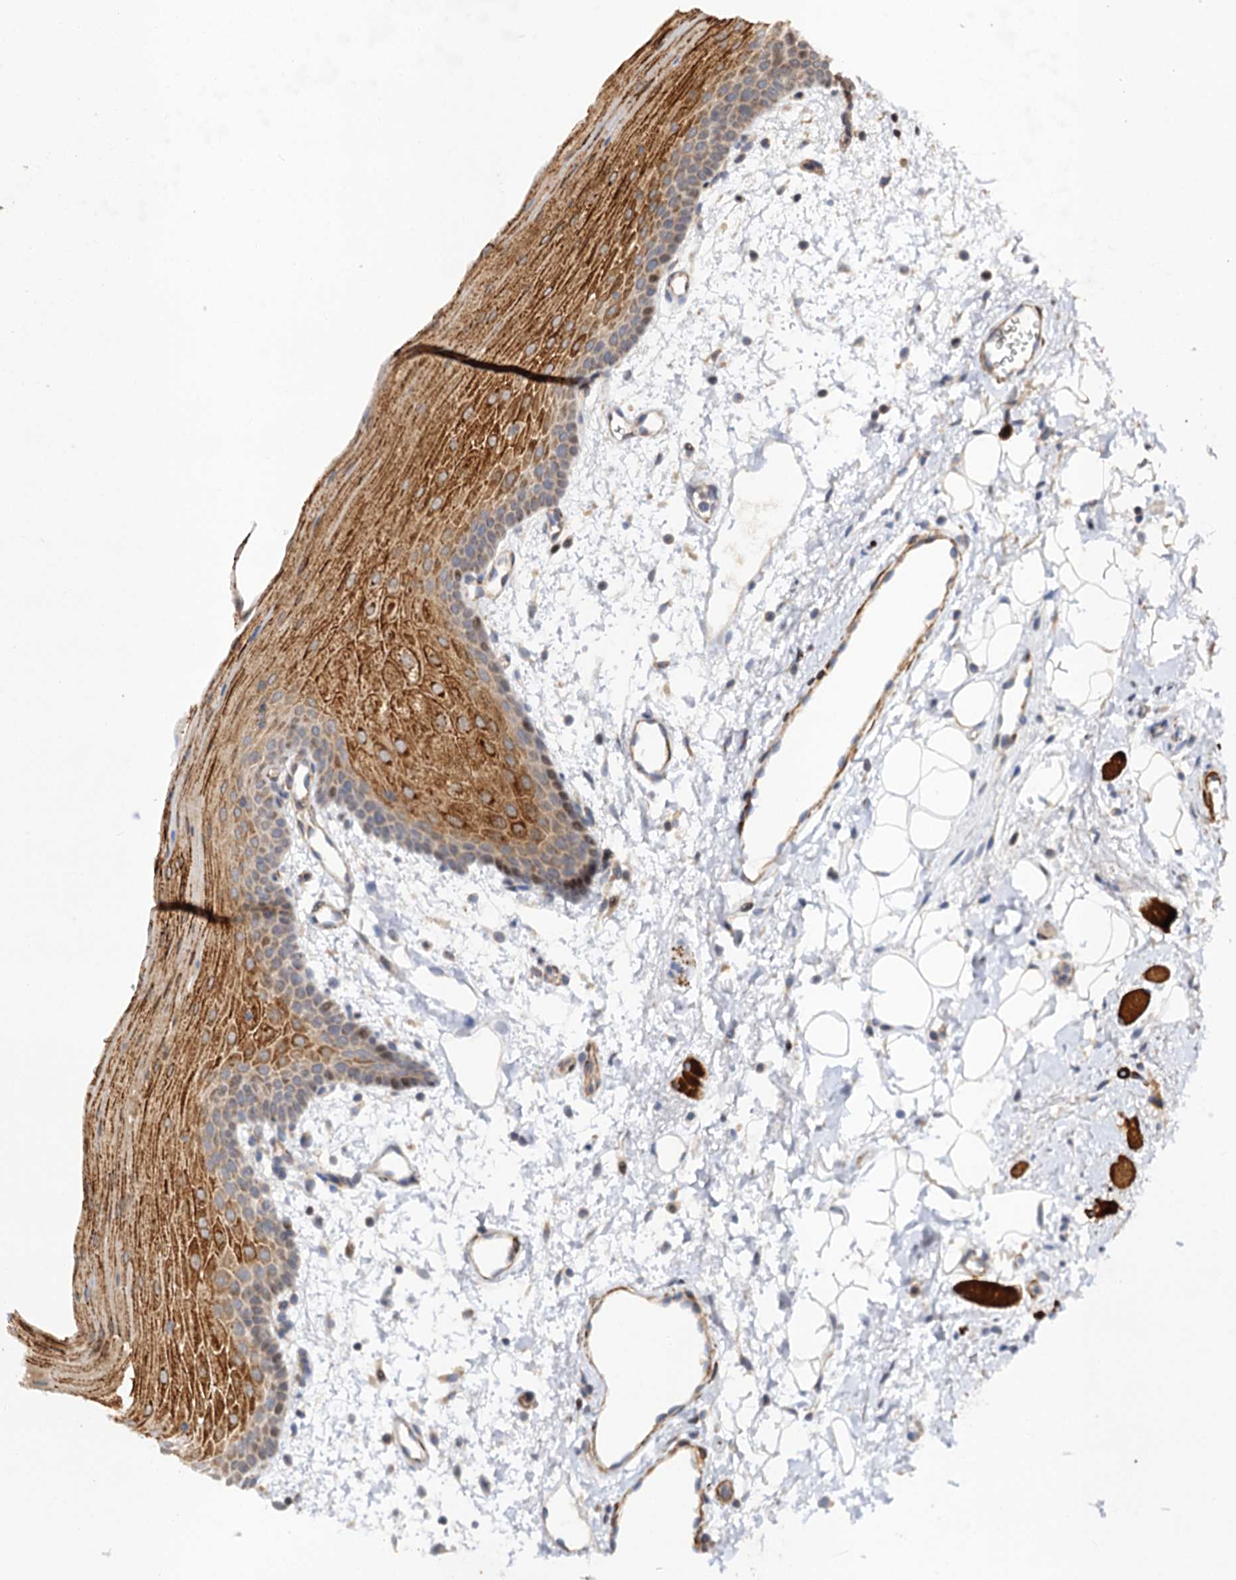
{"staining": {"intensity": "moderate", "quantity": "25%-75%", "location": "cytoplasmic/membranous"}, "tissue": "oral mucosa", "cell_type": "Squamous epithelial cells", "image_type": "normal", "snomed": [{"axis": "morphology", "description": "Normal tissue, NOS"}, {"axis": "topography", "description": "Oral tissue"}], "caption": "Immunohistochemical staining of unremarkable oral mucosa shows moderate cytoplasmic/membranous protein expression in approximately 25%-75% of squamous epithelial cells. (DAB (3,3'-diaminobenzidine) IHC with brightfield microscopy, high magnification).", "gene": "FBXW8", "patient": {"sex": "male", "age": 68}}